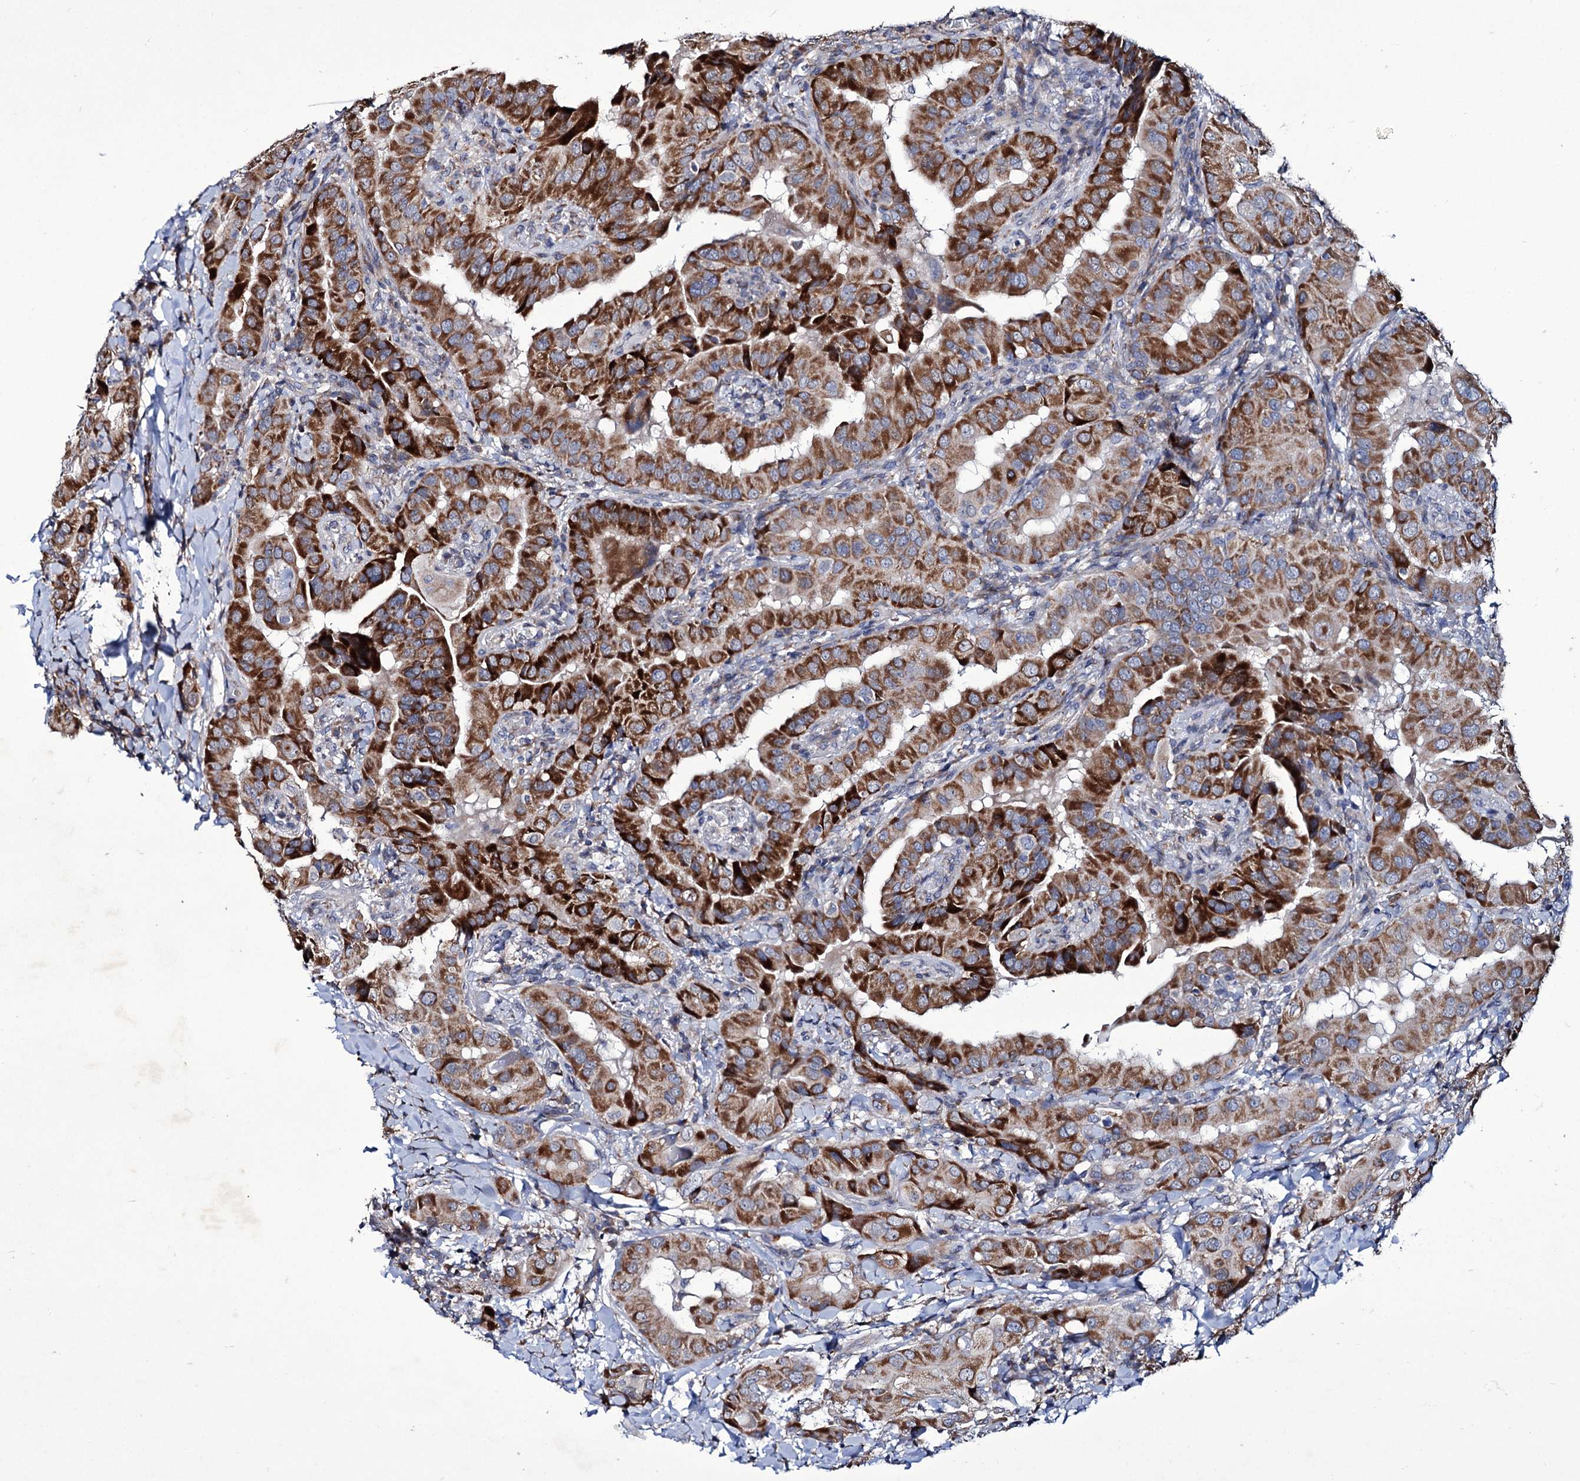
{"staining": {"intensity": "strong", "quantity": ">75%", "location": "cytoplasmic/membranous"}, "tissue": "thyroid cancer", "cell_type": "Tumor cells", "image_type": "cancer", "snomed": [{"axis": "morphology", "description": "Papillary adenocarcinoma, NOS"}, {"axis": "topography", "description": "Thyroid gland"}], "caption": "IHC (DAB (3,3'-diaminobenzidine)) staining of human thyroid papillary adenocarcinoma demonstrates strong cytoplasmic/membranous protein staining in about >75% of tumor cells.", "gene": "TUBGCP5", "patient": {"sex": "male", "age": 33}}